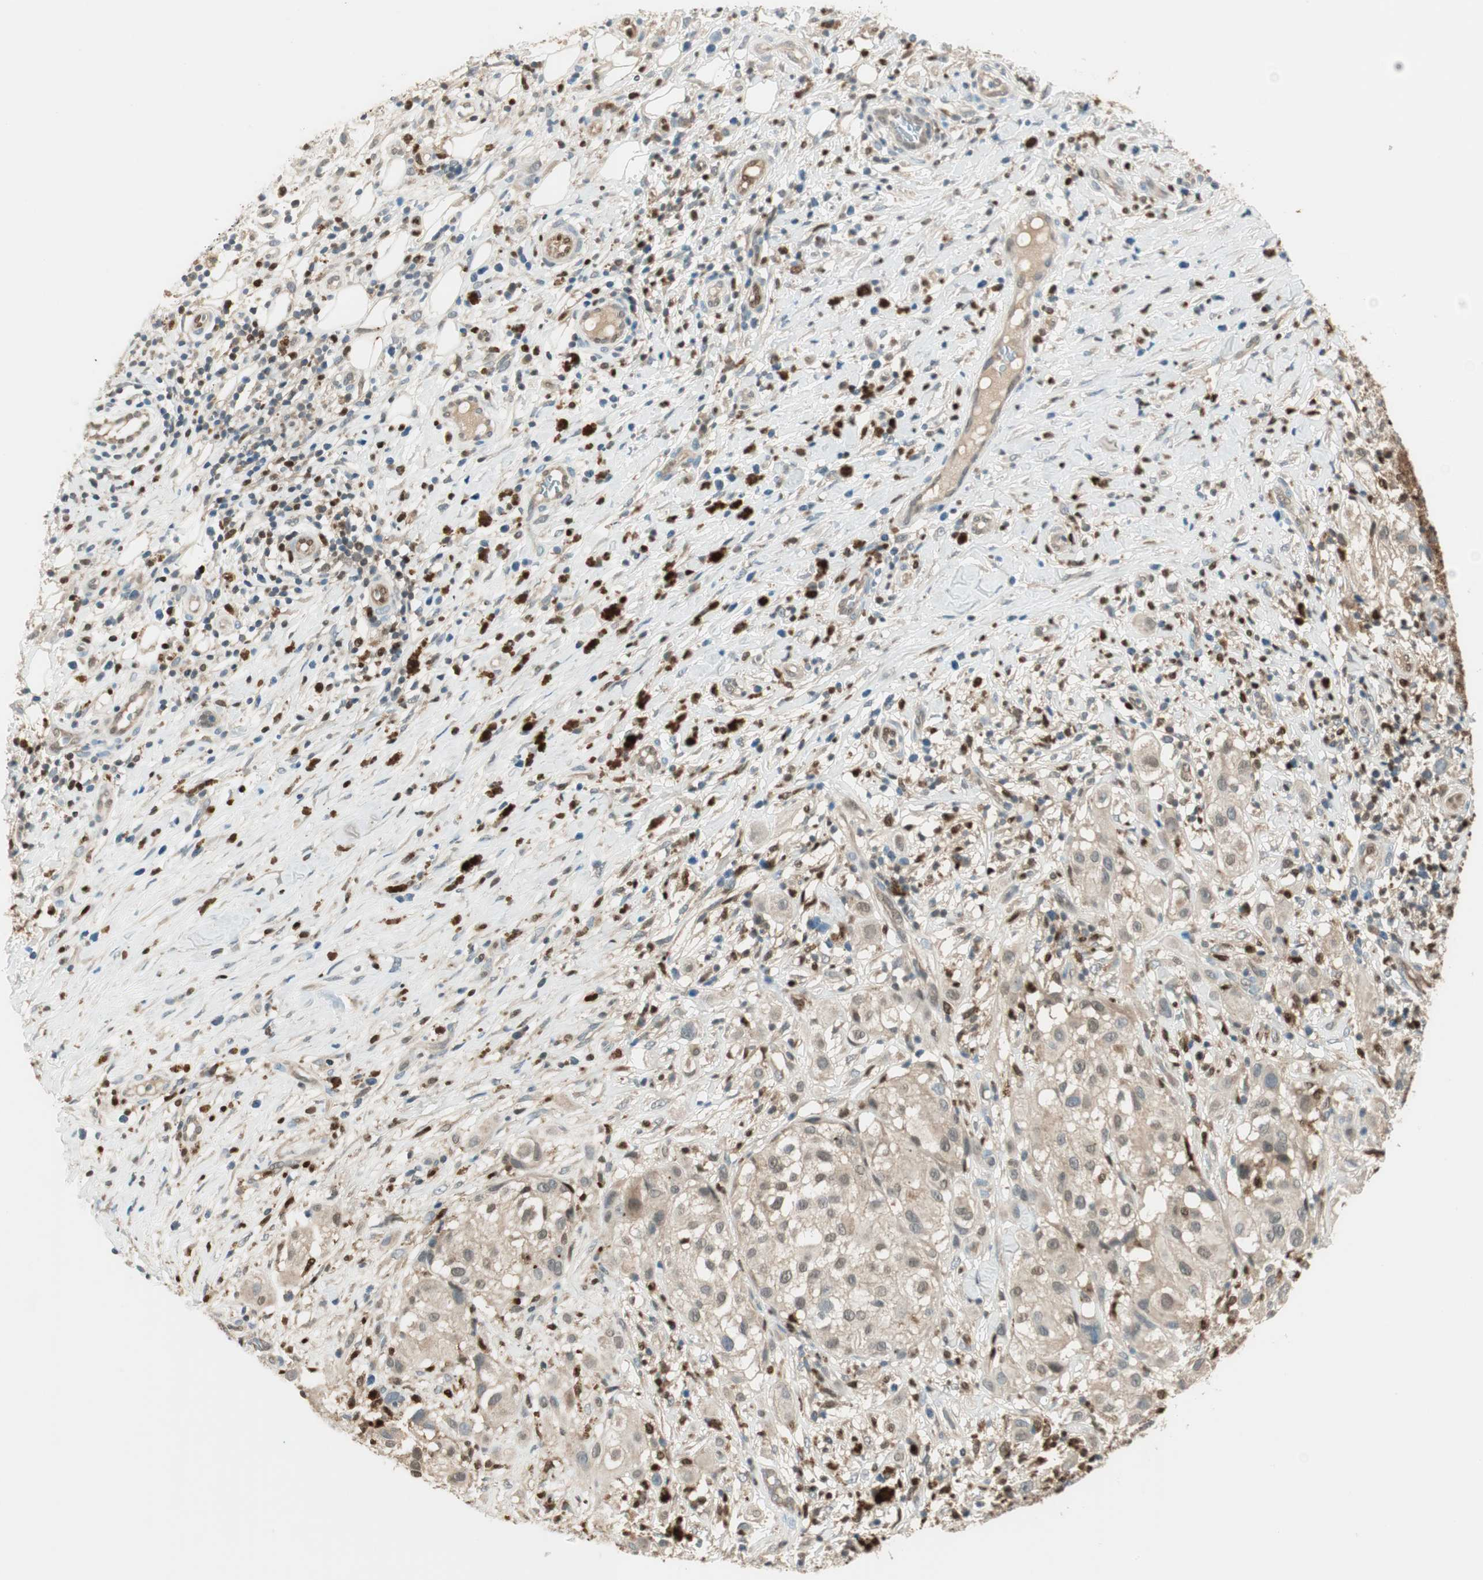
{"staining": {"intensity": "weak", "quantity": "<25%", "location": "nuclear"}, "tissue": "melanoma", "cell_type": "Tumor cells", "image_type": "cancer", "snomed": [{"axis": "morphology", "description": "Necrosis, NOS"}, {"axis": "morphology", "description": "Malignant melanoma, NOS"}, {"axis": "topography", "description": "Skin"}], "caption": "Micrograph shows no significant protein positivity in tumor cells of melanoma. (Immunohistochemistry, brightfield microscopy, high magnification).", "gene": "LTA4H", "patient": {"sex": "female", "age": 87}}